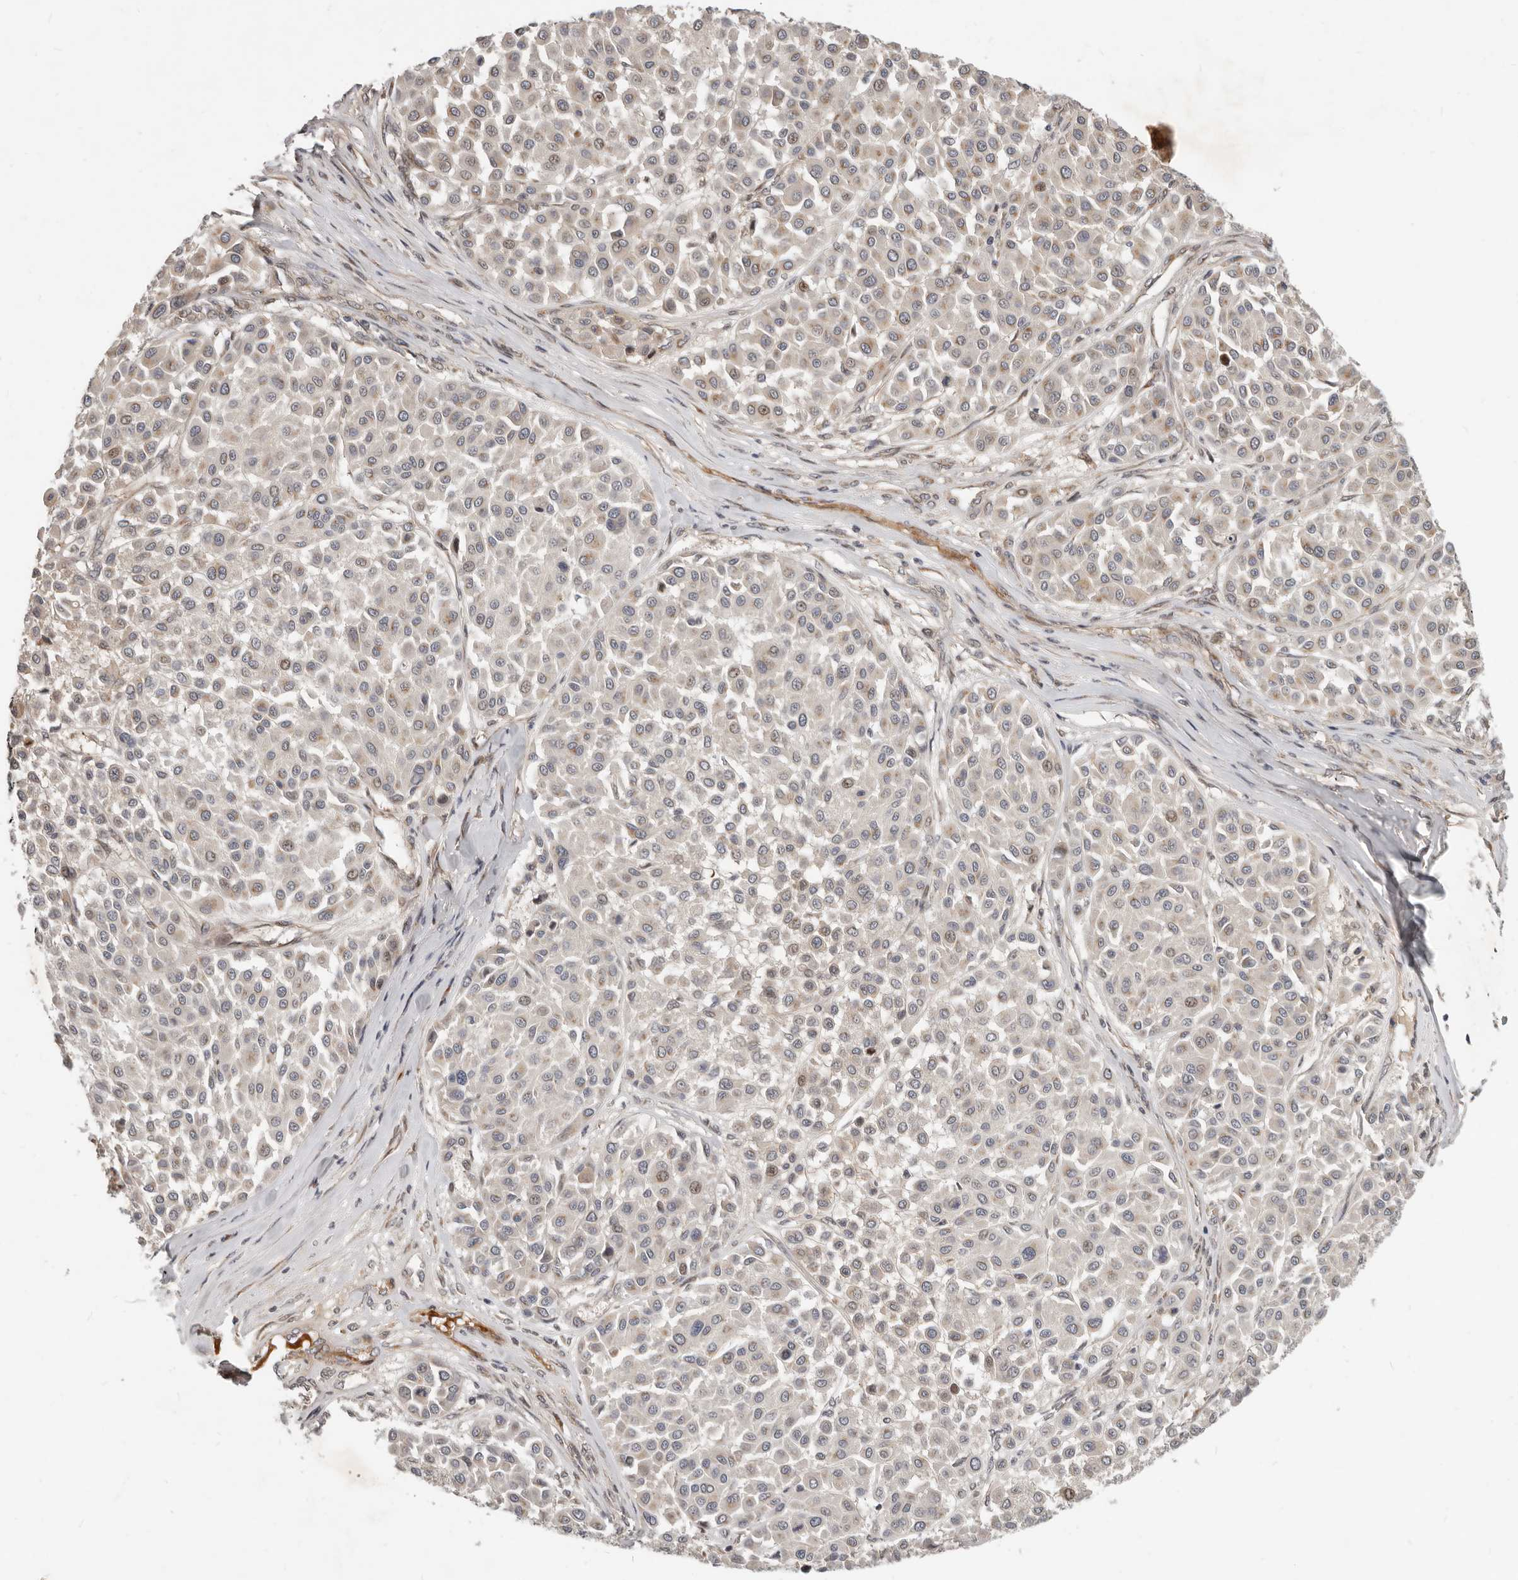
{"staining": {"intensity": "negative", "quantity": "none", "location": "none"}, "tissue": "melanoma", "cell_type": "Tumor cells", "image_type": "cancer", "snomed": [{"axis": "morphology", "description": "Malignant melanoma, Metastatic site"}, {"axis": "topography", "description": "Soft tissue"}], "caption": "DAB immunohistochemical staining of malignant melanoma (metastatic site) displays no significant positivity in tumor cells. (Stains: DAB (3,3'-diaminobenzidine) immunohistochemistry (IHC) with hematoxylin counter stain, Microscopy: brightfield microscopy at high magnification).", "gene": "NPY4R", "patient": {"sex": "male", "age": 41}}